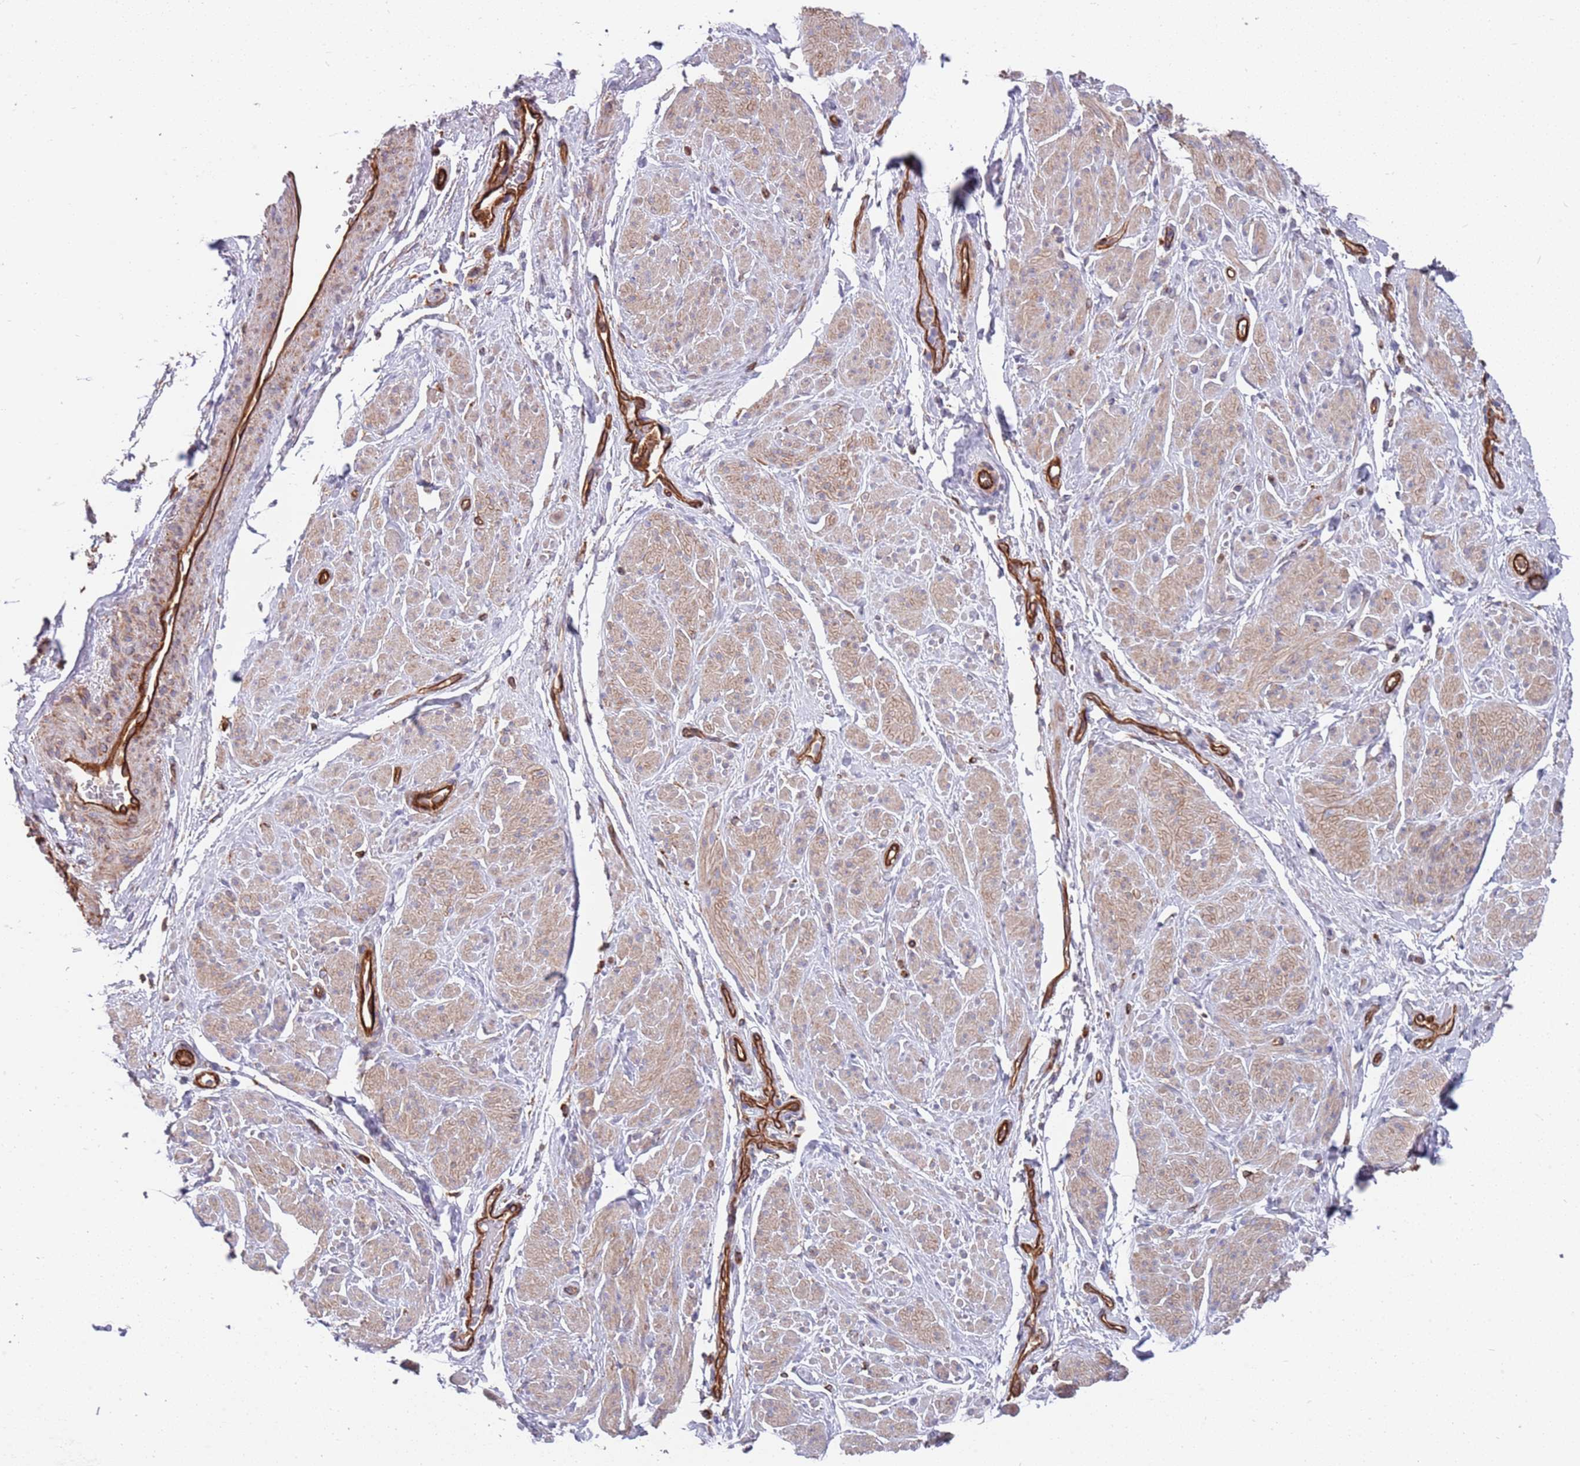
{"staining": {"intensity": "moderate", "quantity": "25%-75%", "location": "cytoplasmic/membranous"}, "tissue": "smooth muscle", "cell_type": "Smooth muscle cells", "image_type": "normal", "snomed": [{"axis": "morphology", "description": "Normal tissue, NOS"}, {"axis": "topography", "description": "Smooth muscle"}, {"axis": "topography", "description": "Peripheral nerve tissue"}], "caption": "Moderate cytoplasmic/membranous protein staining is appreciated in approximately 25%-75% of smooth muscle cells in smooth muscle. (Stains: DAB (3,3'-diaminobenzidine) in brown, nuclei in blue, Microscopy: brightfield microscopy at high magnification).", "gene": "JAKMIP2", "patient": {"sex": "male", "age": 69}}